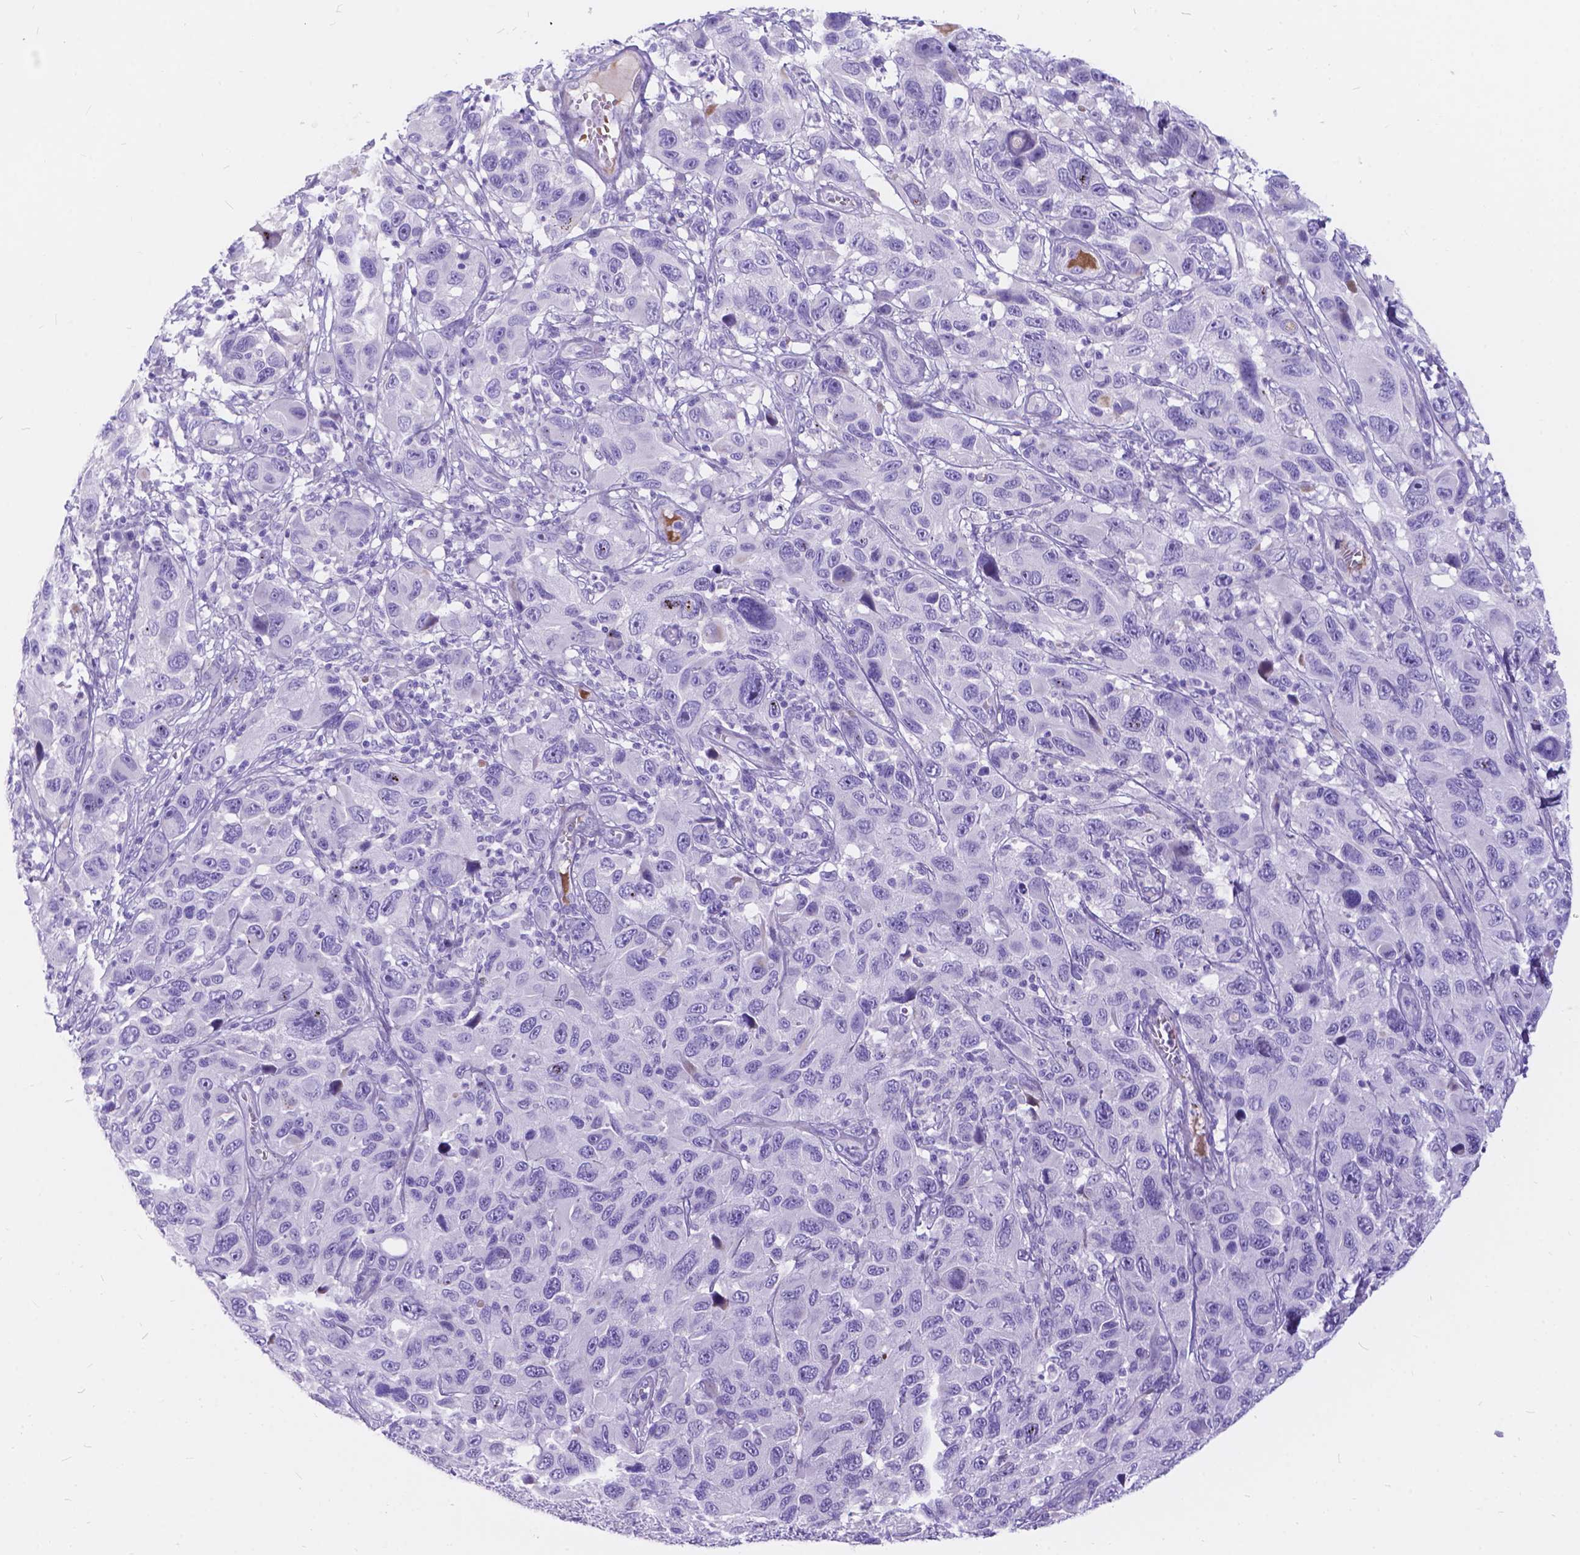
{"staining": {"intensity": "negative", "quantity": "none", "location": "none"}, "tissue": "melanoma", "cell_type": "Tumor cells", "image_type": "cancer", "snomed": [{"axis": "morphology", "description": "Malignant melanoma, NOS"}, {"axis": "topography", "description": "Skin"}], "caption": "A photomicrograph of melanoma stained for a protein displays no brown staining in tumor cells.", "gene": "KLHL10", "patient": {"sex": "male", "age": 53}}